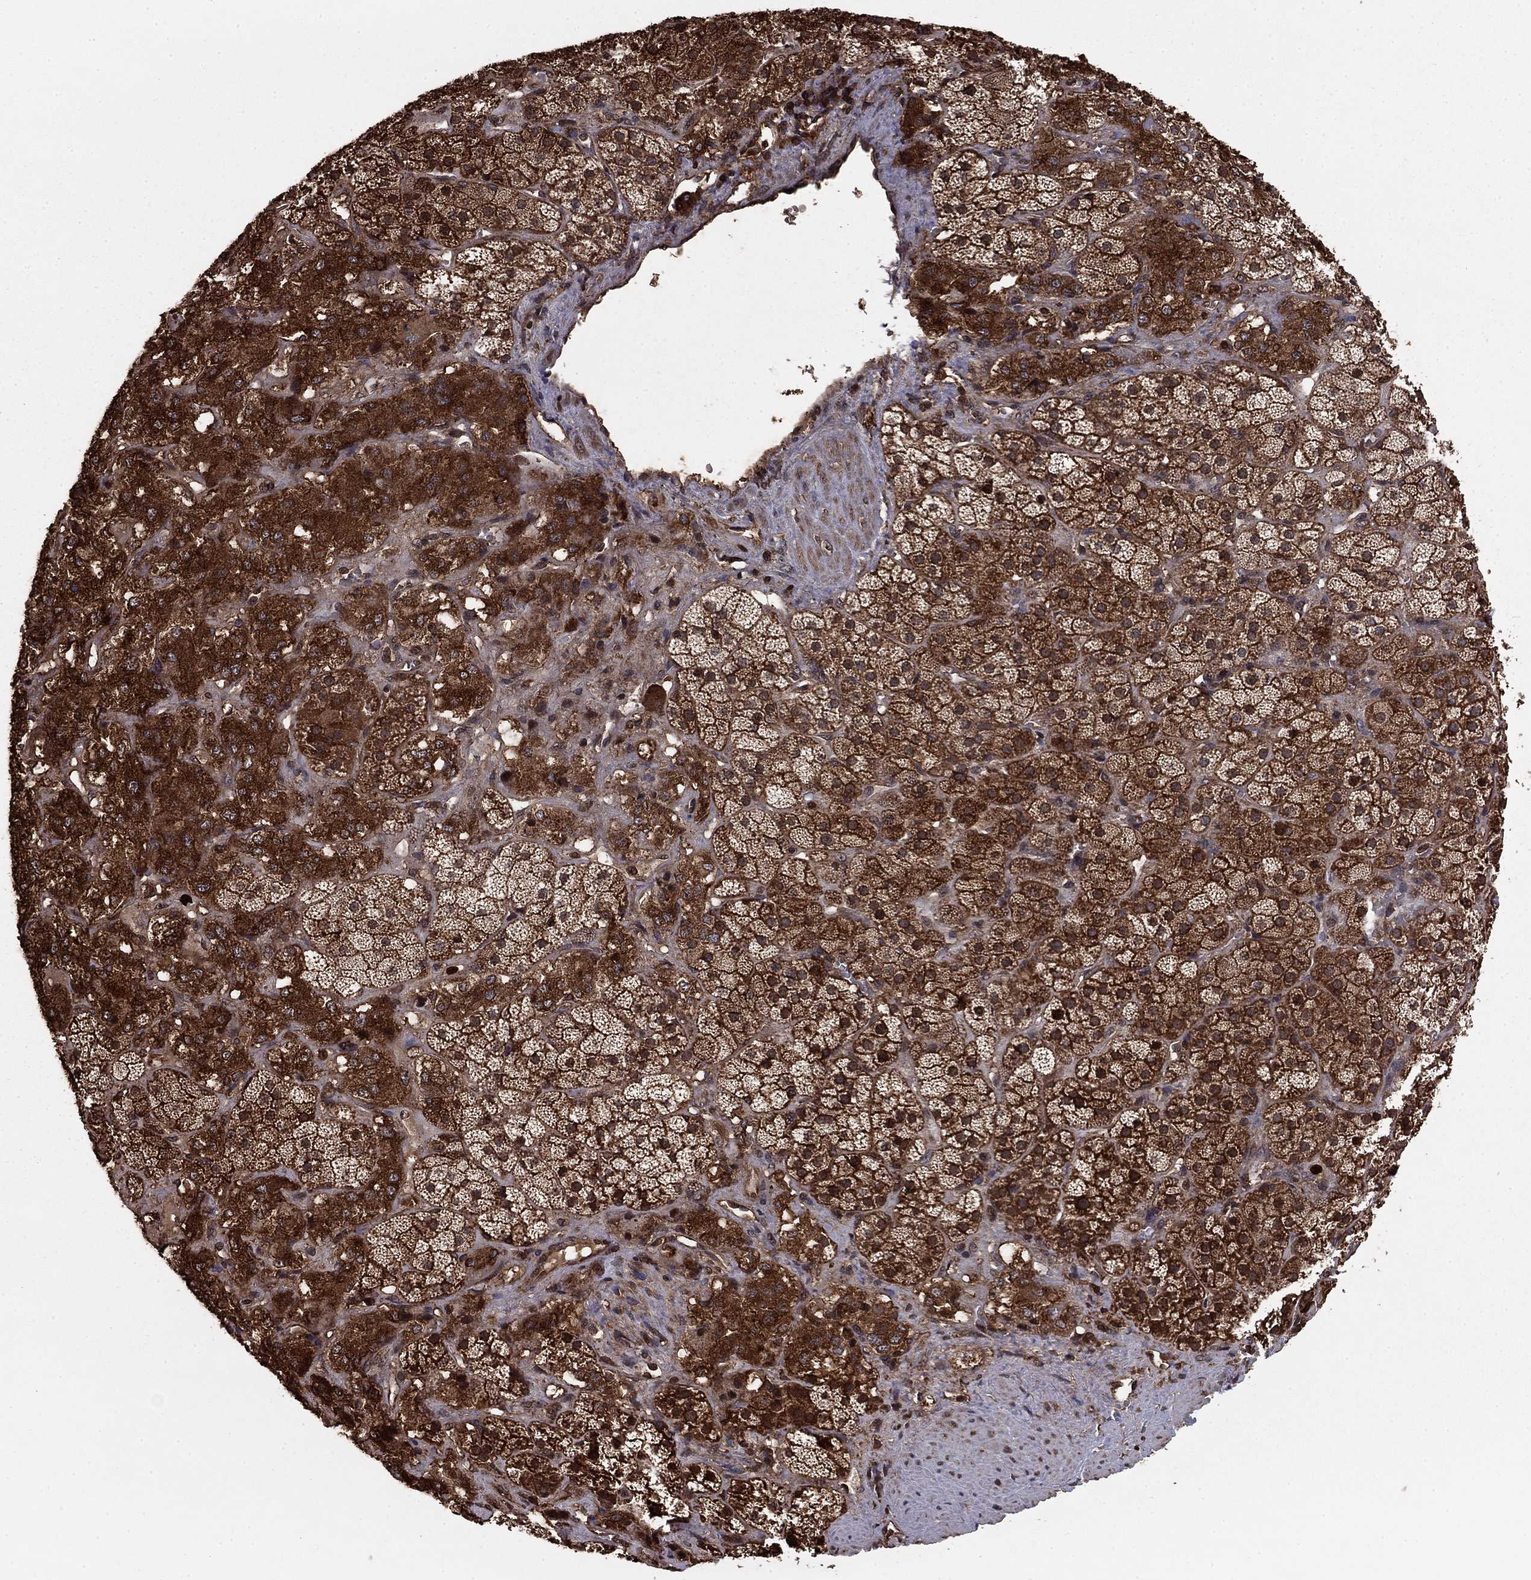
{"staining": {"intensity": "strong", "quantity": "25%-75%", "location": "cytoplasmic/membranous,nuclear"}, "tissue": "adrenal gland", "cell_type": "Glandular cells", "image_type": "normal", "snomed": [{"axis": "morphology", "description": "Normal tissue, NOS"}, {"axis": "topography", "description": "Adrenal gland"}], "caption": "Adrenal gland stained with DAB immunohistochemistry (IHC) reveals high levels of strong cytoplasmic/membranous,nuclear expression in approximately 25%-75% of glandular cells. (brown staining indicates protein expression, while blue staining denotes nuclei).", "gene": "GYG1", "patient": {"sex": "male", "age": 57}}